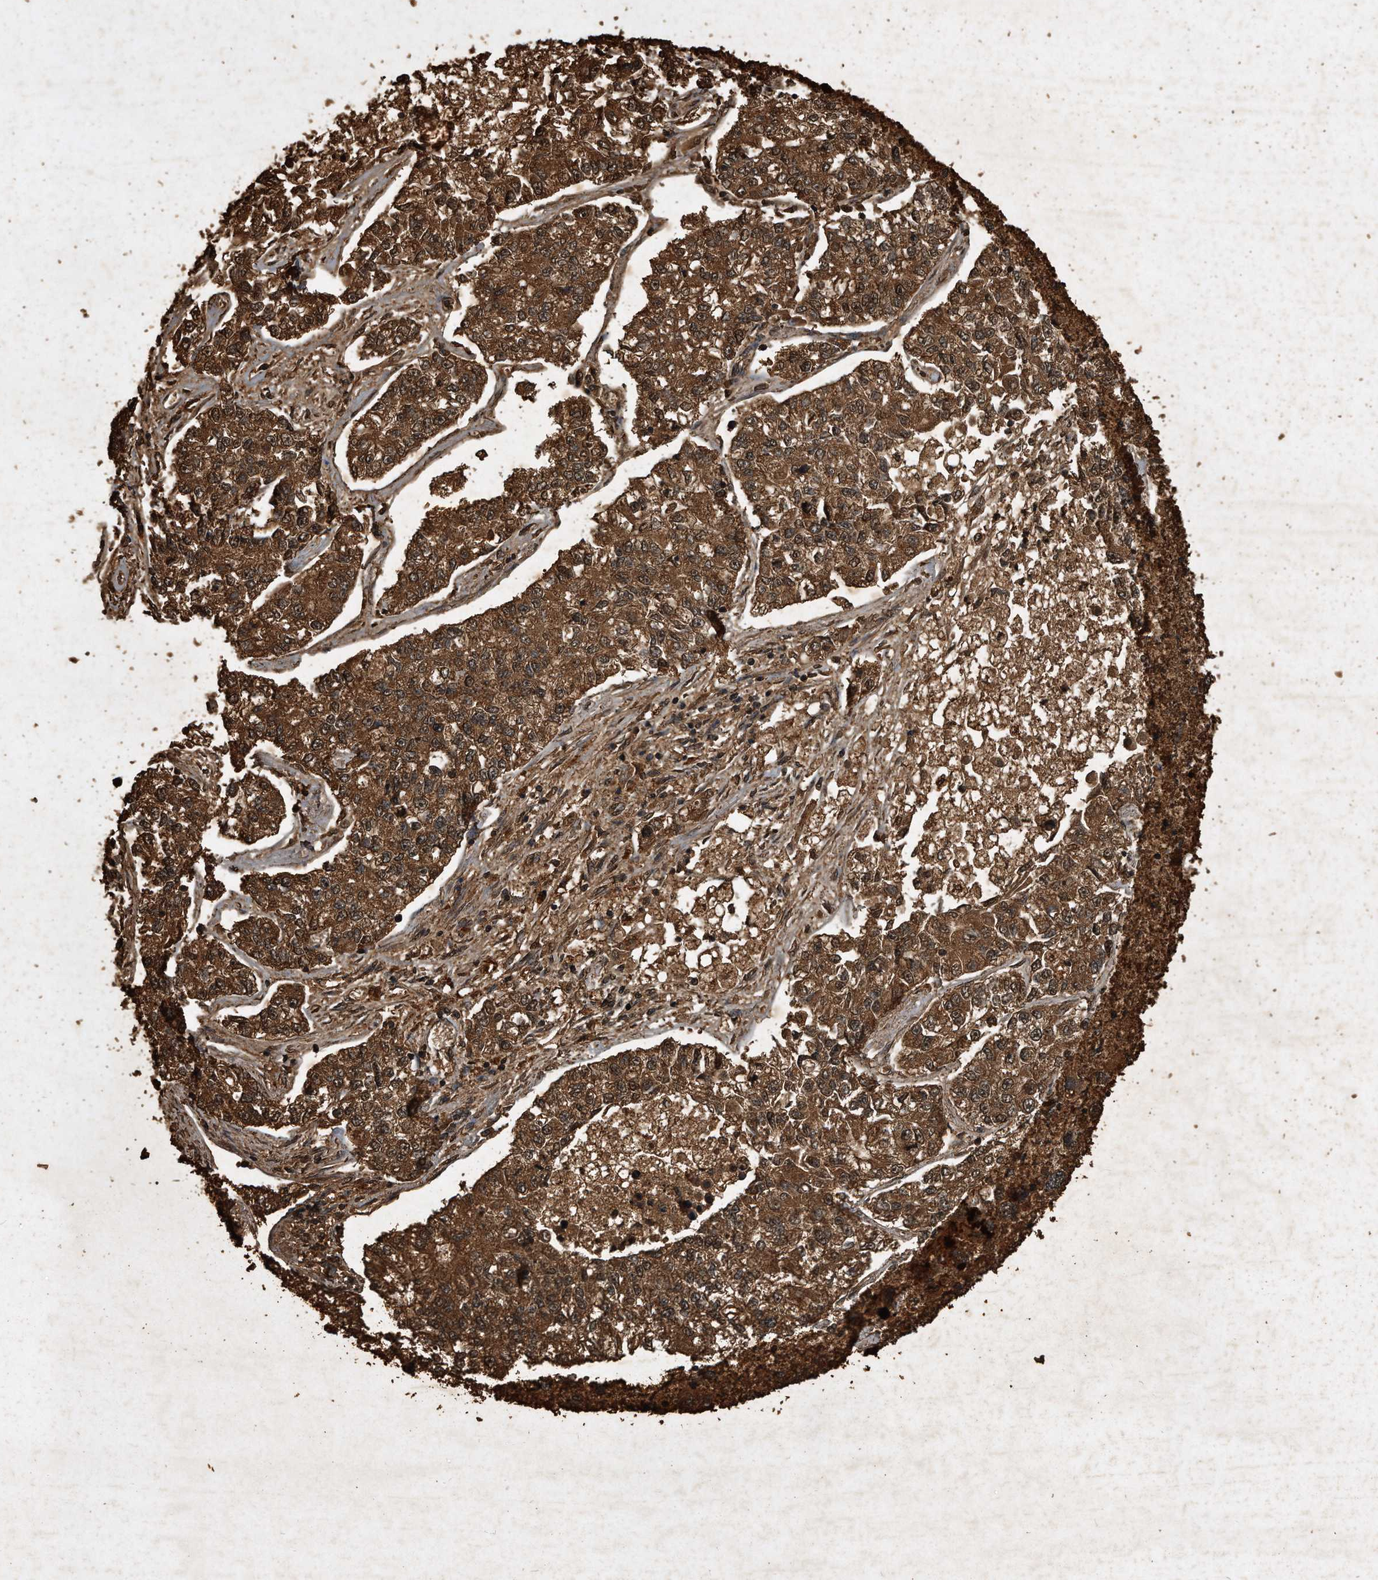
{"staining": {"intensity": "strong", "quantity": ">75%", "location": "cytoplasmic/membranous"}, "tissue": "lung cancer", "cell_type": "Tumor cells", "image_type": "cancer", "snomed": [{"axis": "morphology", "description": "Adenocarcinoma, NOS"}, {"axis": "topography", "description": "Lung"}], "caption": "An immunohistochemistry micrograph of neoplastic tissue is shown. Protein staining in brown highlights strong cytoplasmic/membranous positivity in lung cancer within tumor cells.", "gene": "CFLAR", "patient": {"sex": "male", "age": 49}}